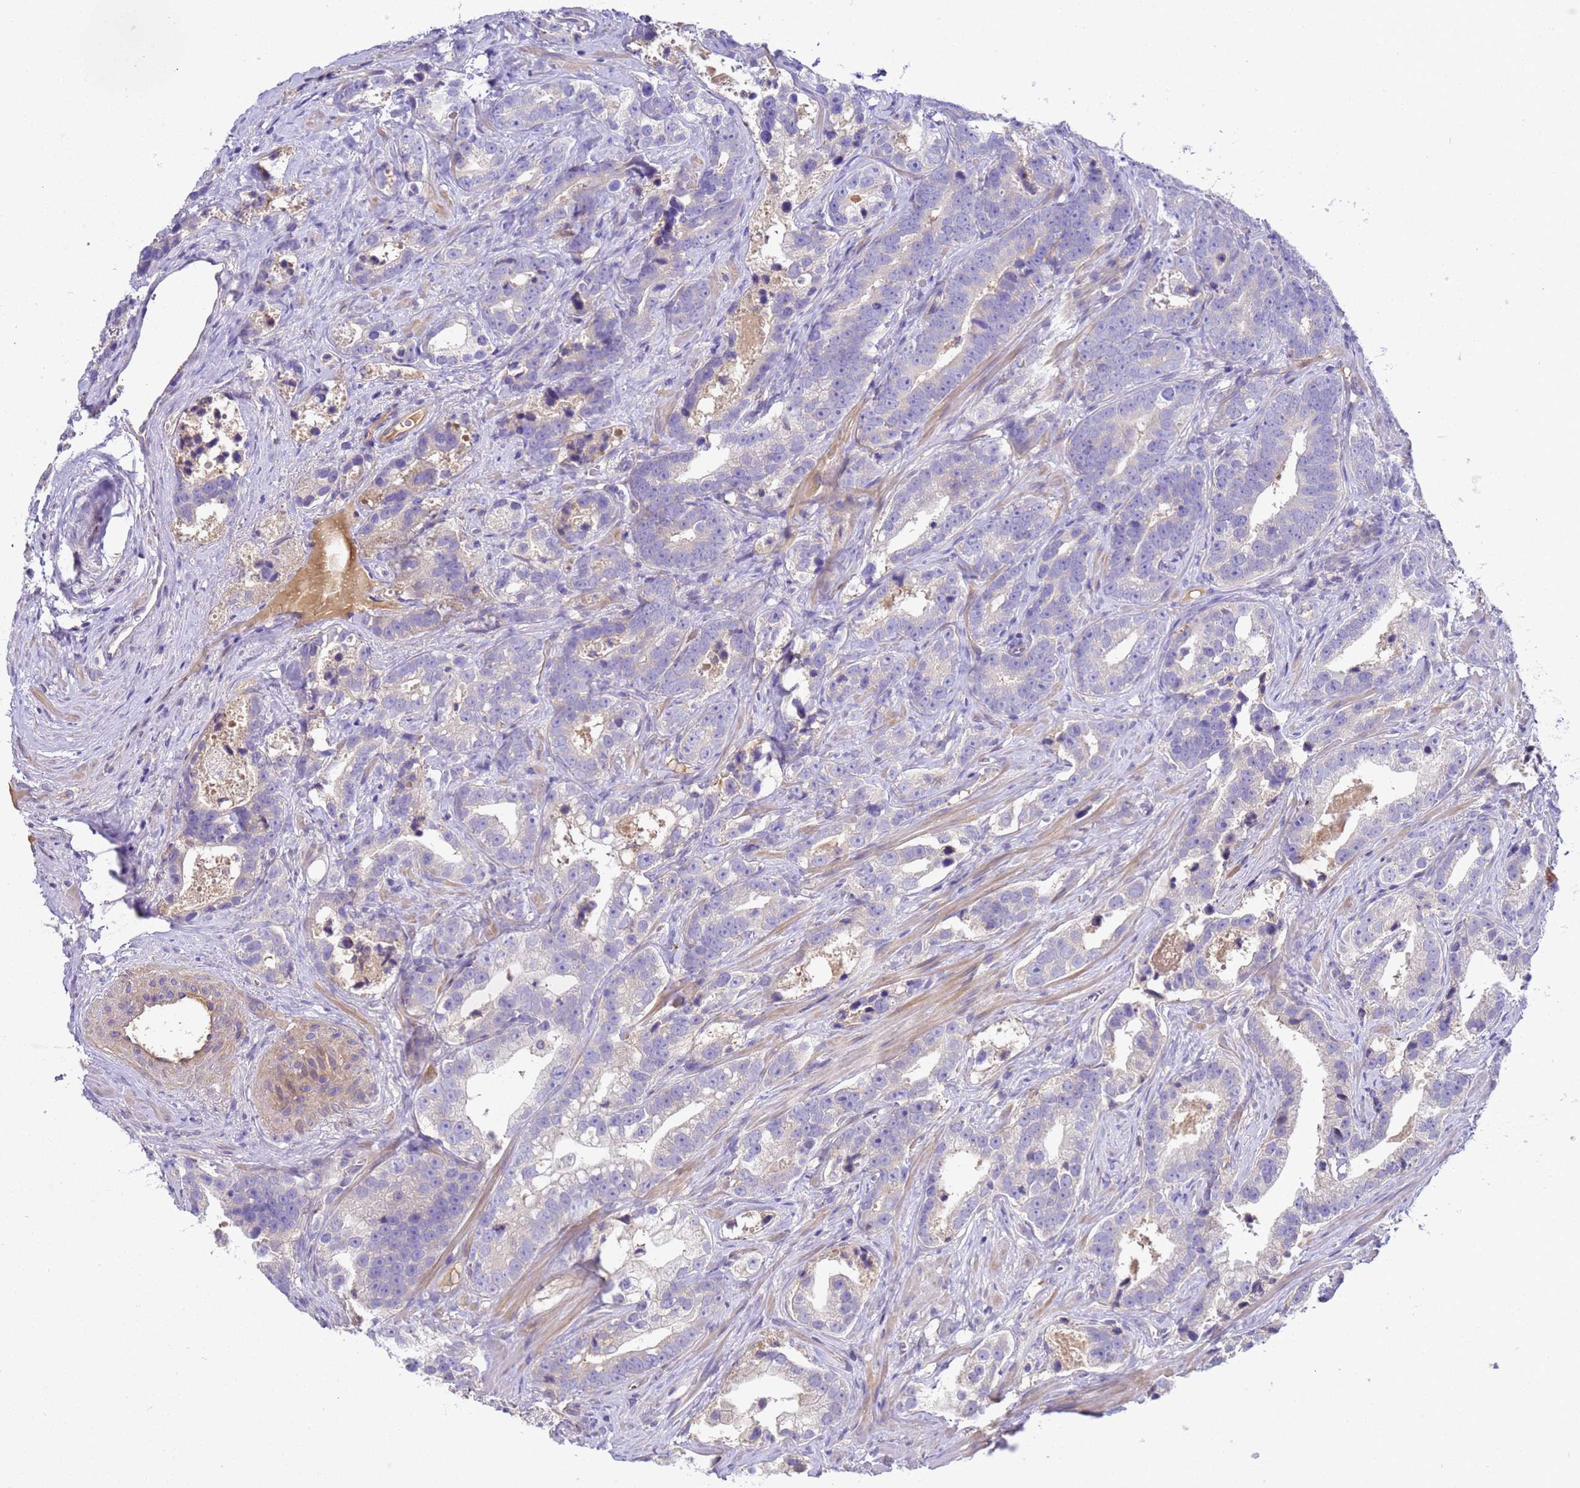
{"staining": {"intensity": "negative", "quantity": "none", "location": "none"}, "tissue": "prostate cancer", "cell_type": "Tumor cells", "image_type": "cancer", "snomed": [{"axis": "morphology", "description": "Adenocarcinoma, High grade"}, {"axis": "topography", "description": "Prostate"}], "caption": "Tumor cells show no significant expression in high-grade adenocarcinoma (prostate).", "gene": "TBCD", "patient": {"sex": "male", "age": 62}}